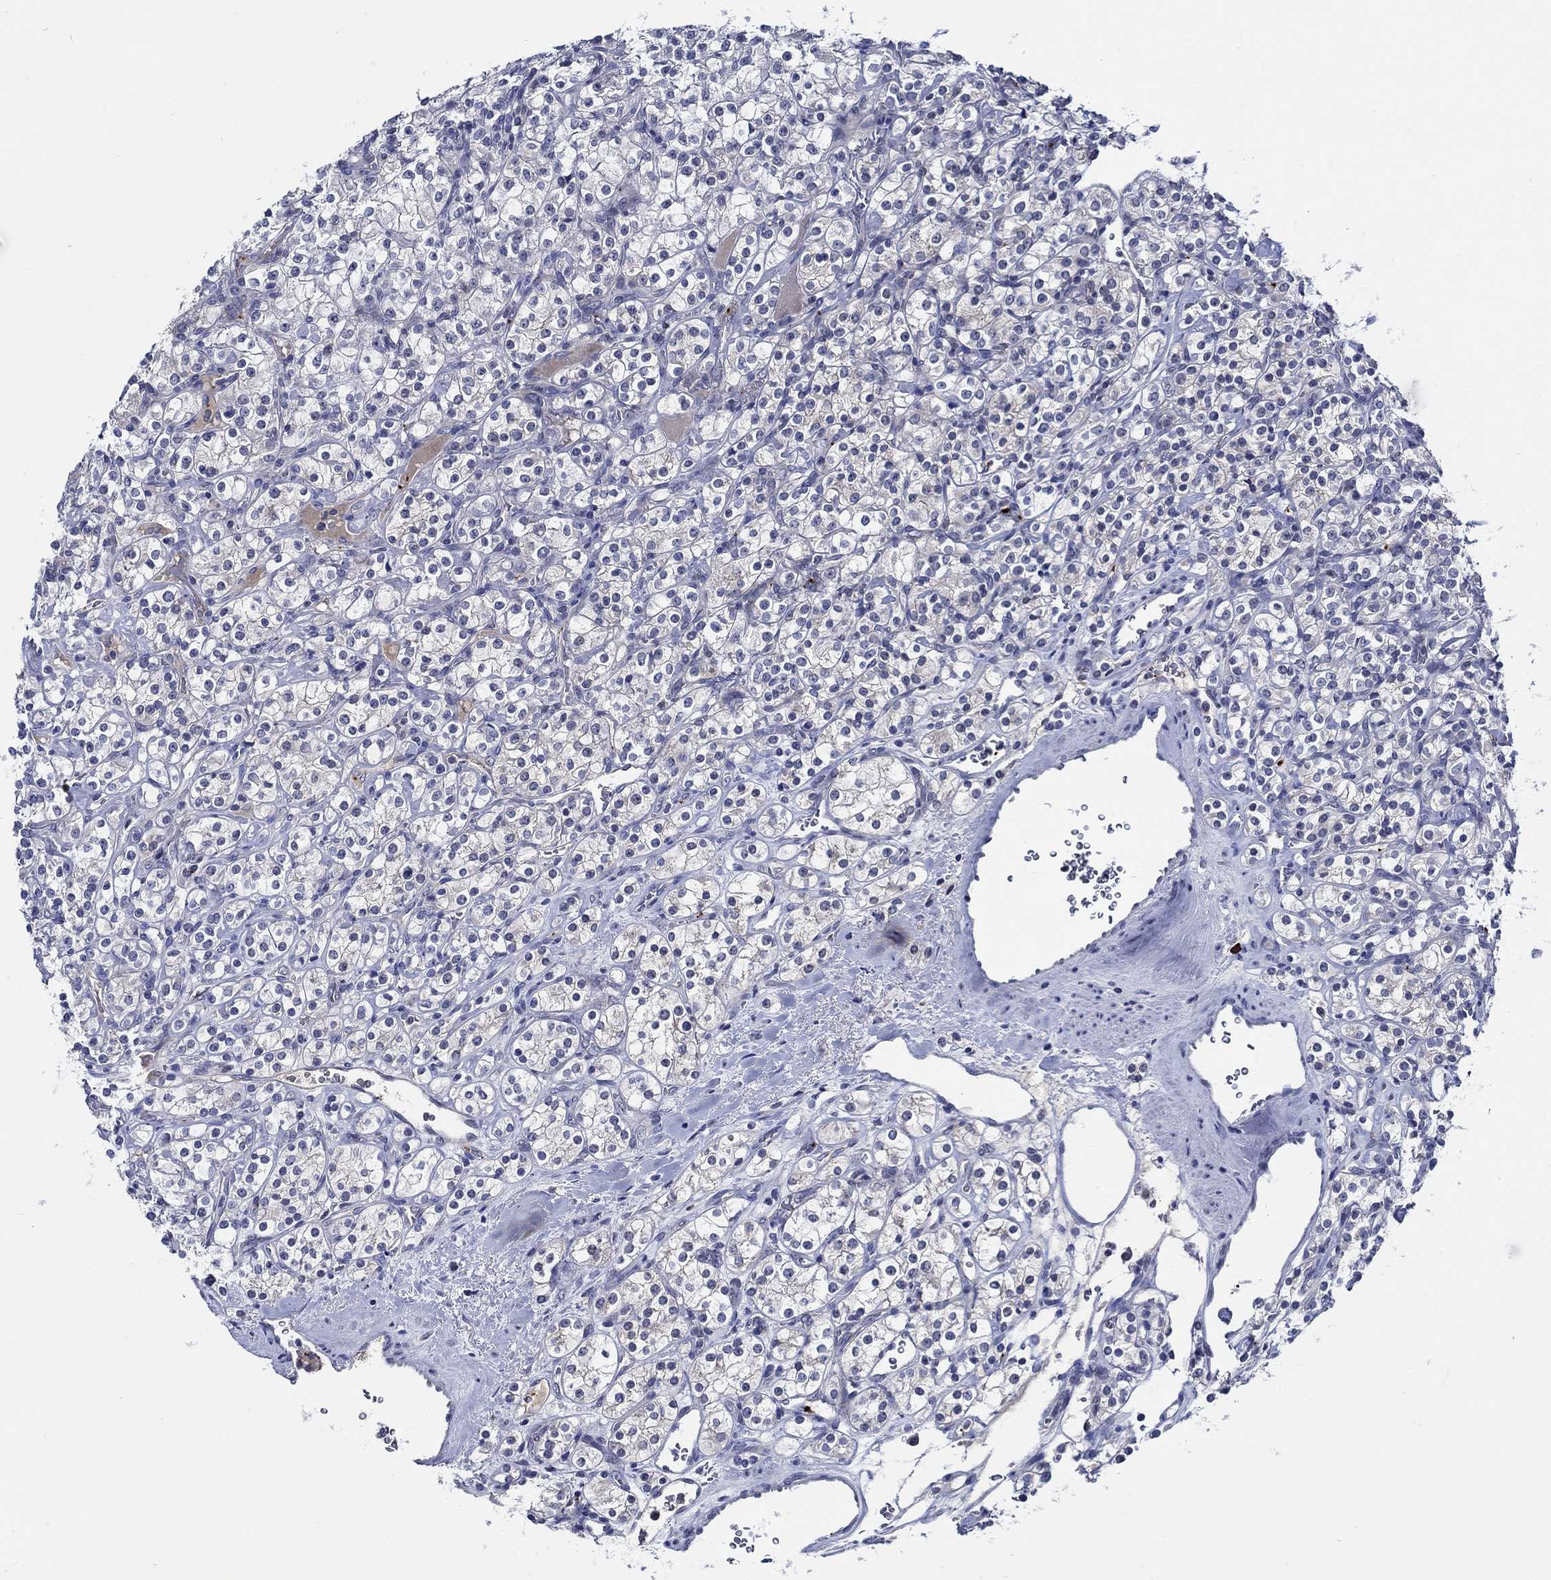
{"staining": {"intensity": "negative", "quantity": "none", "location": "none"}, "tissue": "renal cancer", "cell_type": "Tumor cells", "image_type": "cancer", "snomed": [{"axis": "morphology", "description": "Adenocarcinoma, NOS"}, {"axis": "topography", "description": "Kidney"}], "caption": "Immunohistochemistry (IHC) photomicrograph of human renal cancer (adenocarcinoma) stained for a protein (brown), which displays no staining in tumor cells.", "gene": "ALOX12", "patient": {"sex": "male", "age": 77}}